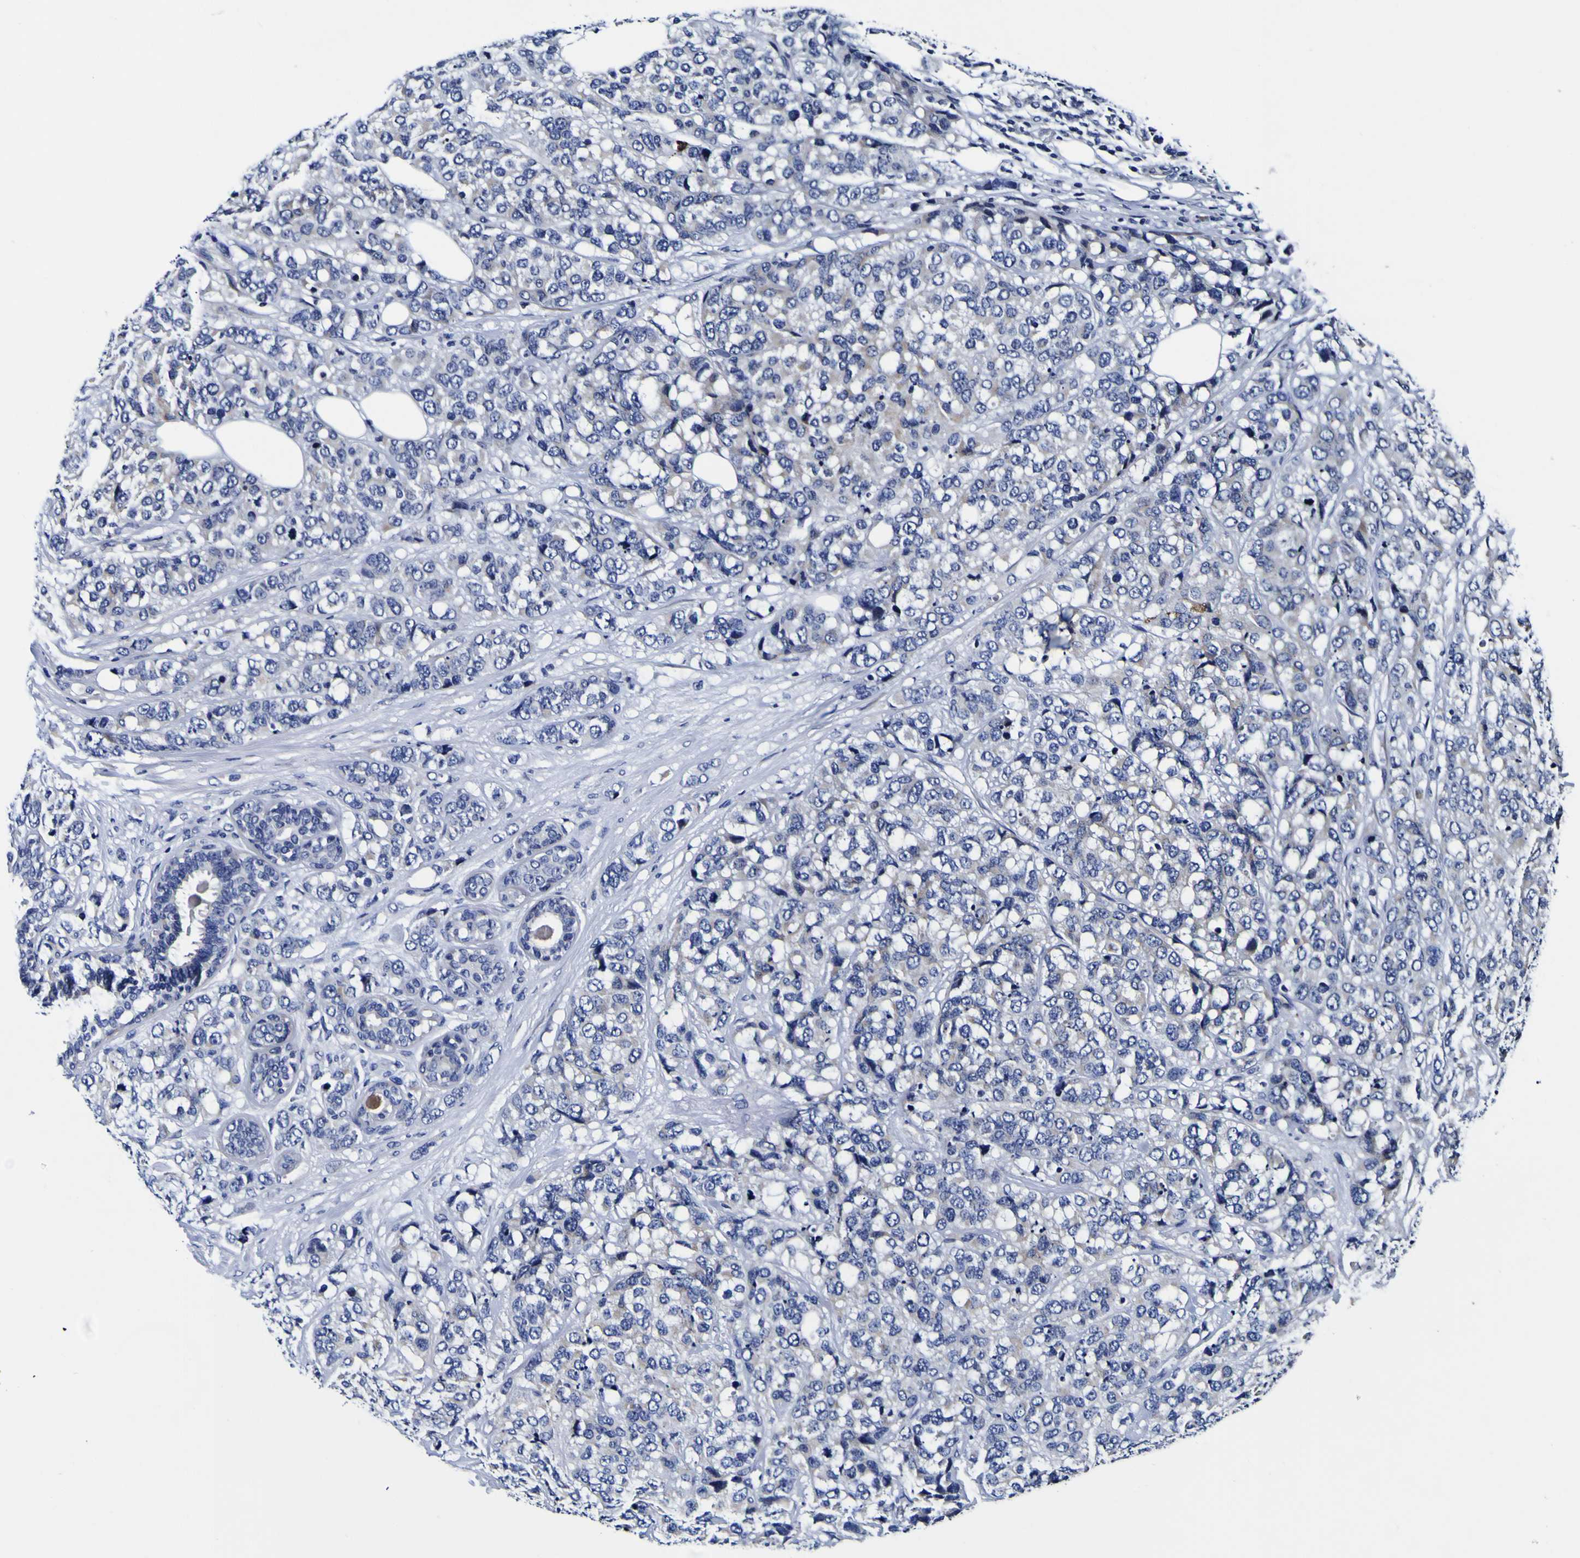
{"staining": {"intensity": "weak", "quantity": "<25%", "location": "cytoplasmic/membranous"}, "tissue": "breast cancer", "cell_type": "Tumor cells", "image_type": "cancer", "snomed": [{"axis": "morphology", "description": "Lobular carcinoma"}, {"axis": "topography", "description": "Breast"}], "caption": "IHC image of human breast lobular carcinoma stained for a protein (brown), which shows no expression in tumor cells. The staining is performed using DAB brown chromogen with nuclei counter-stained in using hematoxylin.", "gene": "PDLIM4", "patient": {"sex": "female", "age": 59}}